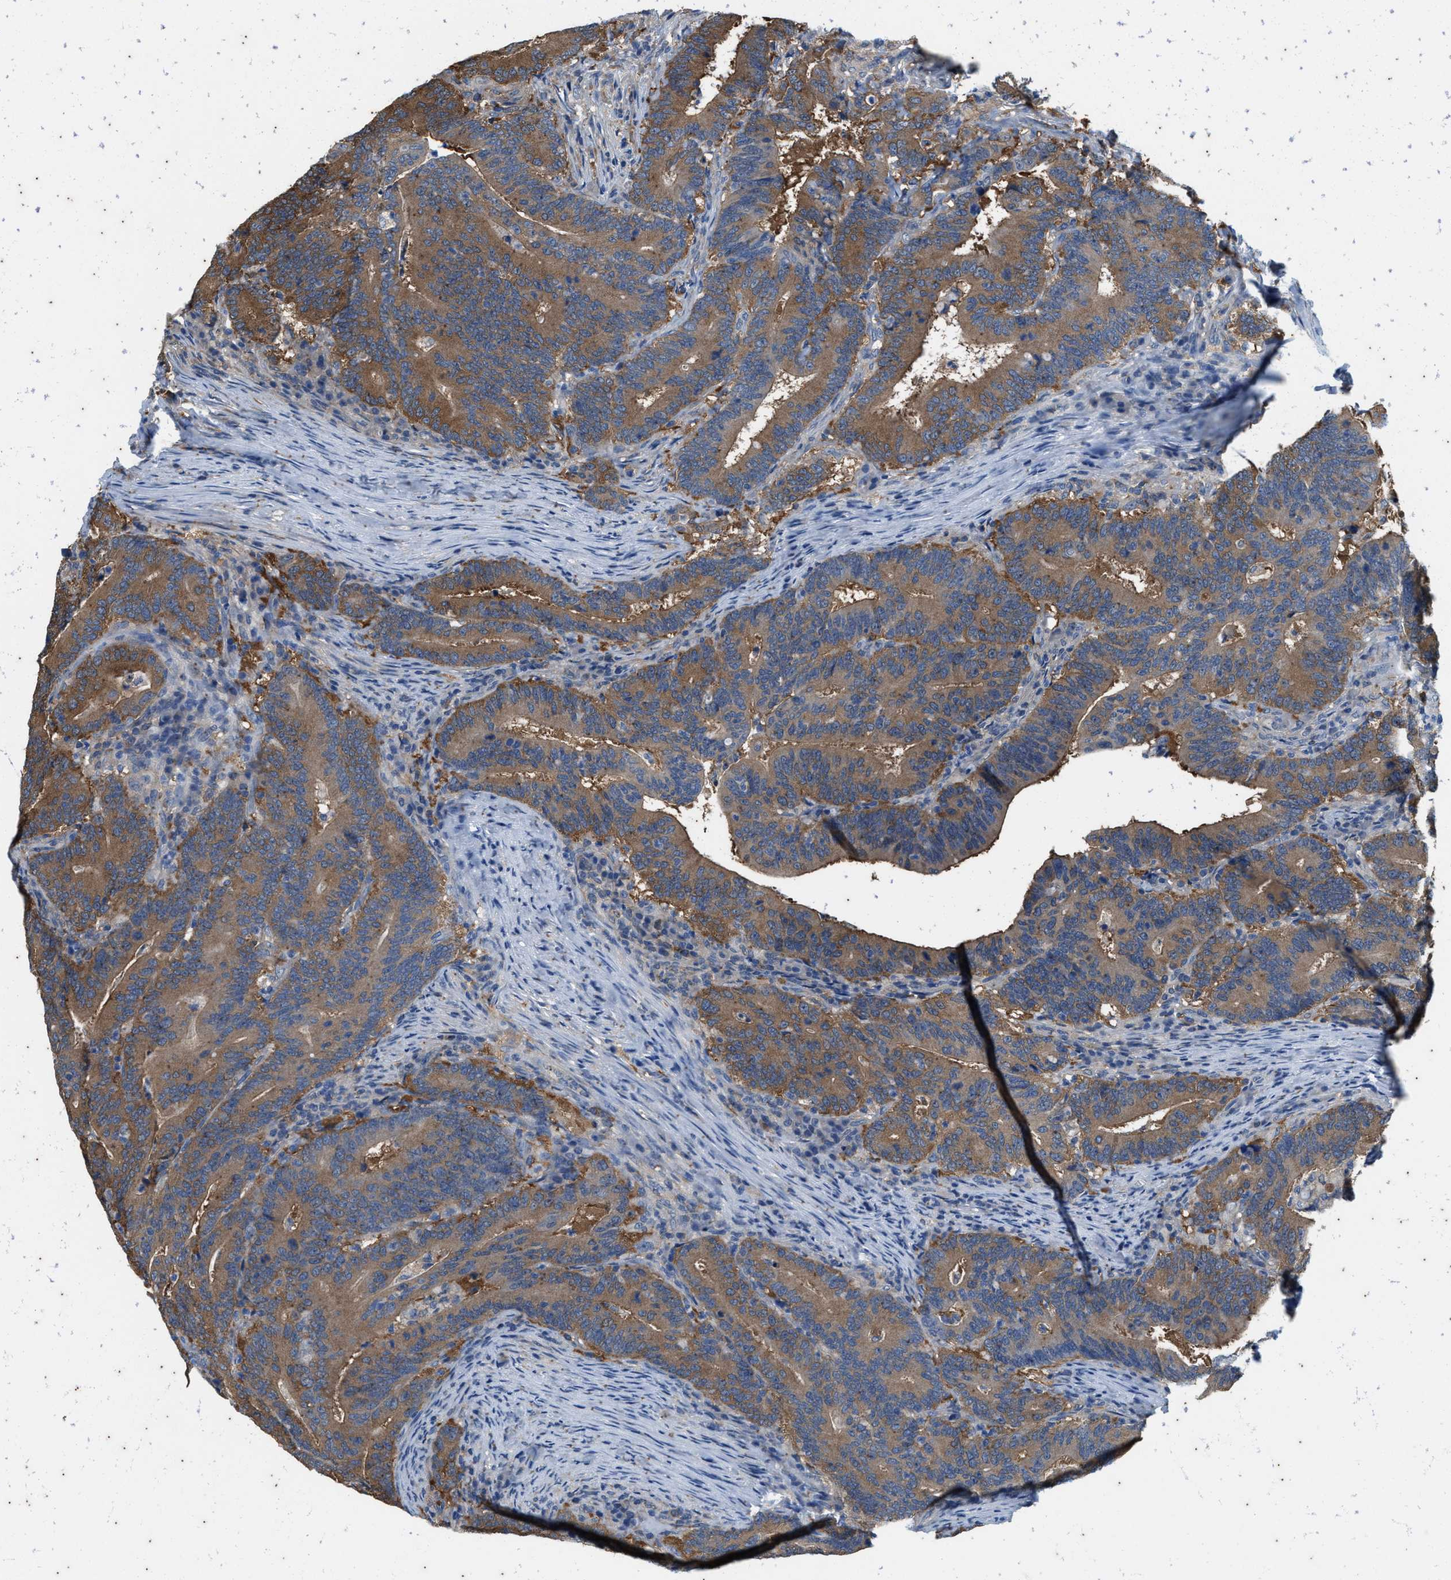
{"staining": {"intensity": "moderate", "quantity": ">75%", "location": "cytoplasmic/membranous"}, "tissue": "colorectal cancer", "cell_type": "Tumor cells", "image_type": "cancer", "snomed": [{"axis": "morphology", "description": "Adenocarcinoma, NOS"}, {"axis": "topography", "description": "Colon"}], "caption": "Brown immunohistochemical staining in human colorectal cancer demonstrates moderate cytoplasmic/membranous expression in approximately >75% of tumor cells. (Stains: DAB in brown, nuclei in blue, Microscopy: brightfield microscopy at high magnification).", "gene": "COX19", "patient": {"sex": "female", "age": 66}}